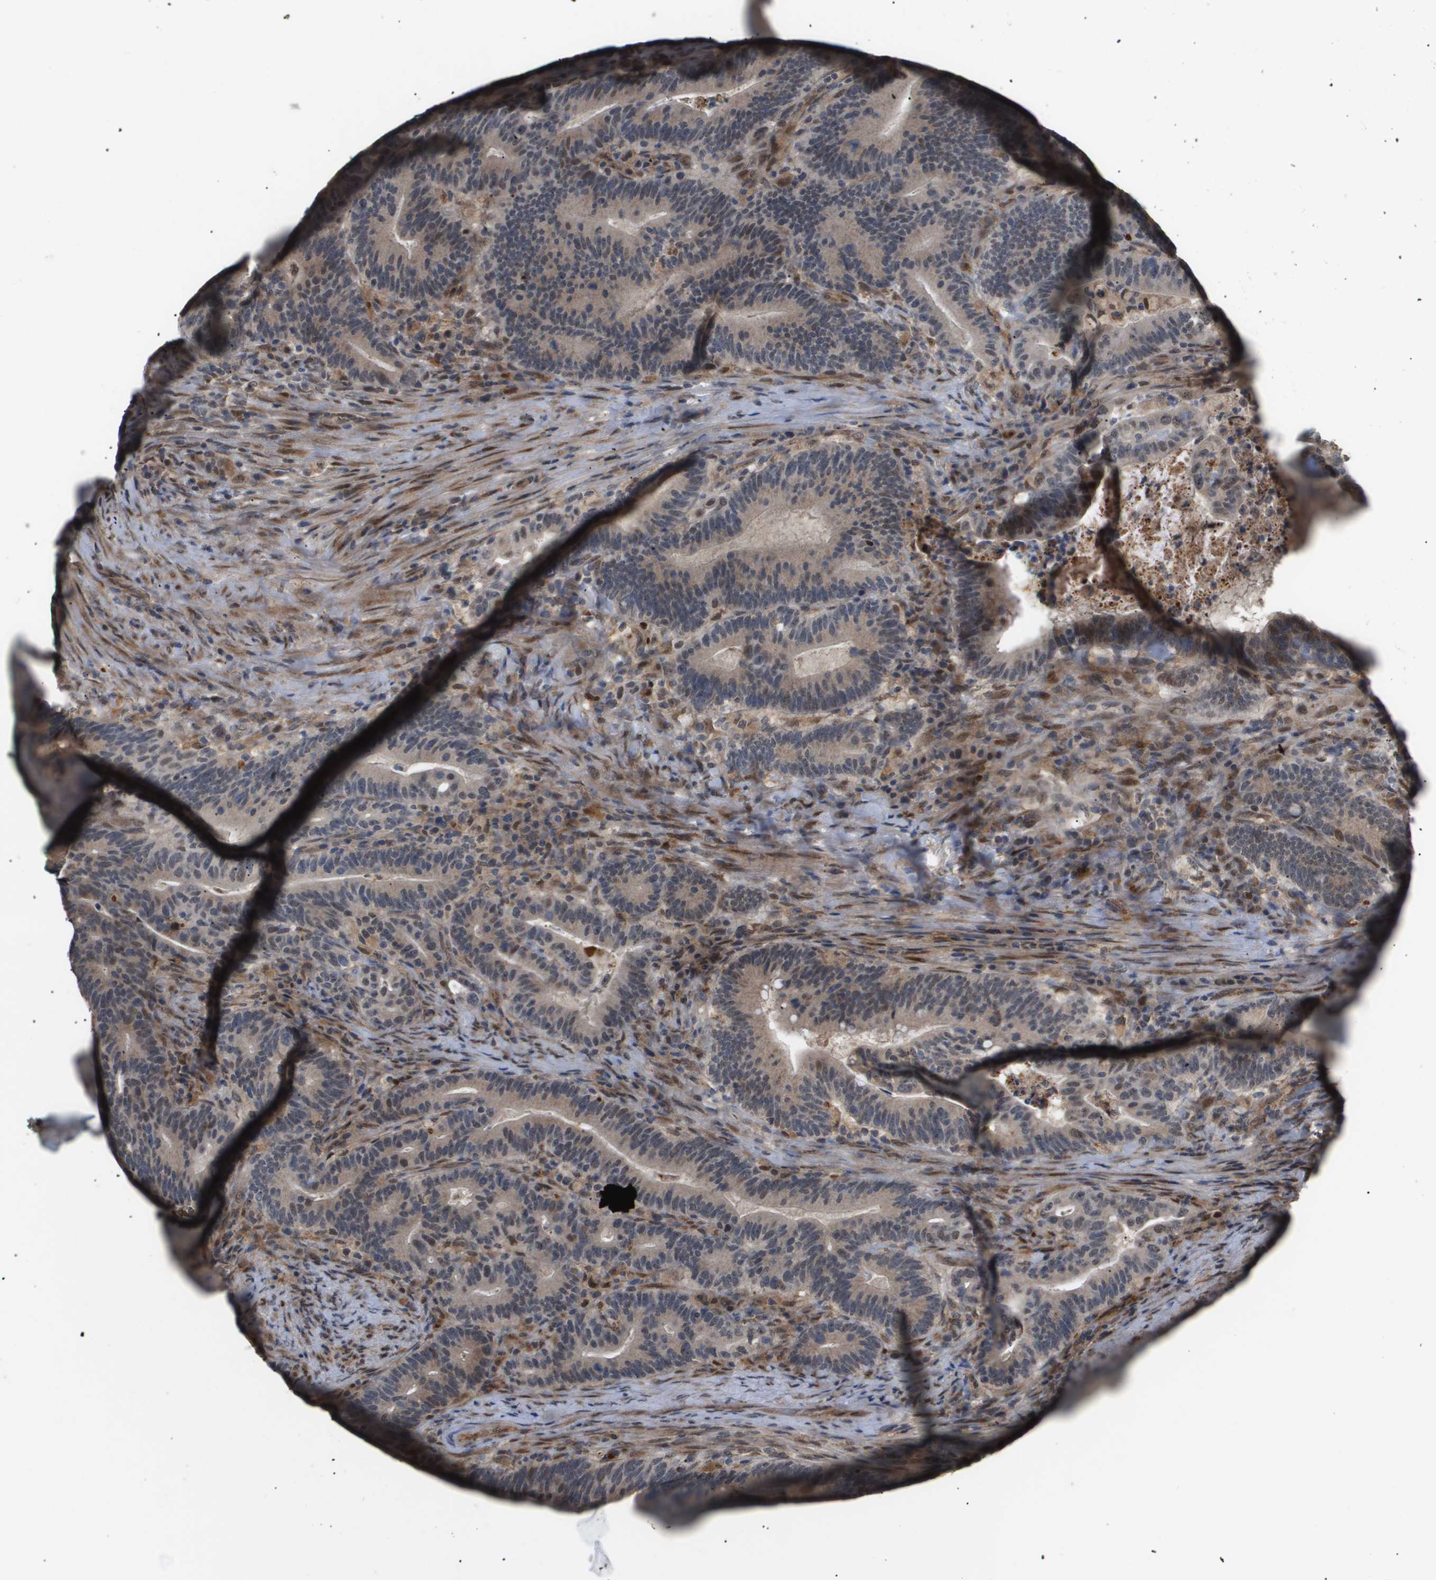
{"staining": {"intensity": "weak", "quantity": "<25%", "location": "nuclear"}, "tissue": "colorectal cancer", "cell_type": "Tumor cells", "image_type": "cancer", "snomed": [{"axis": "morphology", "description": "Normal tissue, NOS"}, {"axis": "morphology", "description": "Adenocarcinoma, NOS"}, {"axis": "topography", "description": "Colon"}], "caption": "Tumor cells show no significant staining in colorectal cancer. (DAB IHC visualized using brightfield microscopy, high magnification).", "gene": "PDGFB", "patient": {"sex": "female", "age": 66}}